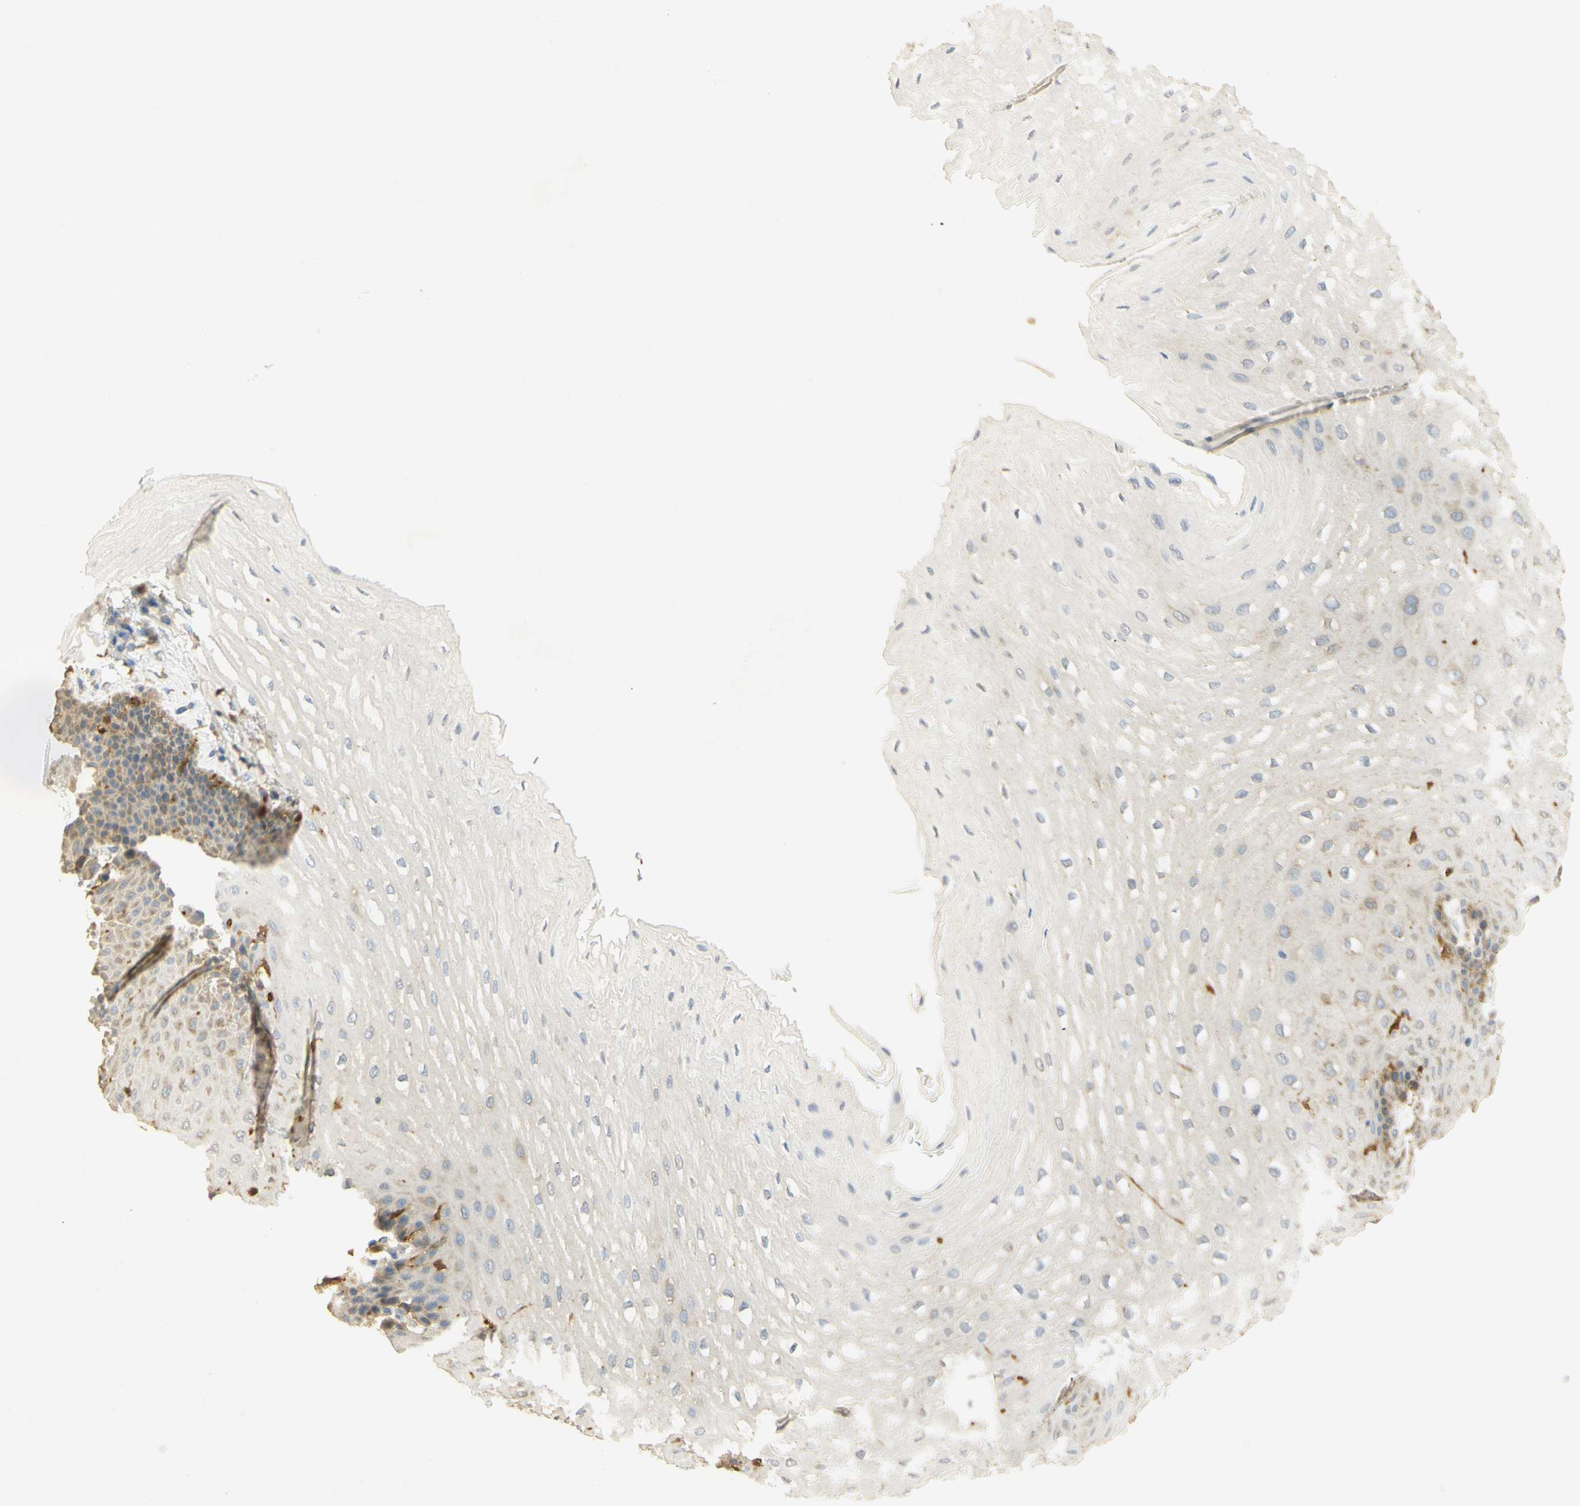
{"staining": {"intensity": "moderate", "quantity": "<25%", "location": "cytoplasmic/membranous"}, "tissue": "esophagus", "cell_type": "Squamous epithelial cells", "image_type": "normal", "snomed": [{"axis": "morphology", "description": "Normal tissue, NOS"}, {"axis": "topography", "description": "Esophagus"}], "caption": "Protein analysis of benign esophagus shows moderate cytoplasmic/membranous expression in about <25% of squamous epithelial cells.", "gene": "PAK1", "patient": {"sex": "male", "age": 54}}